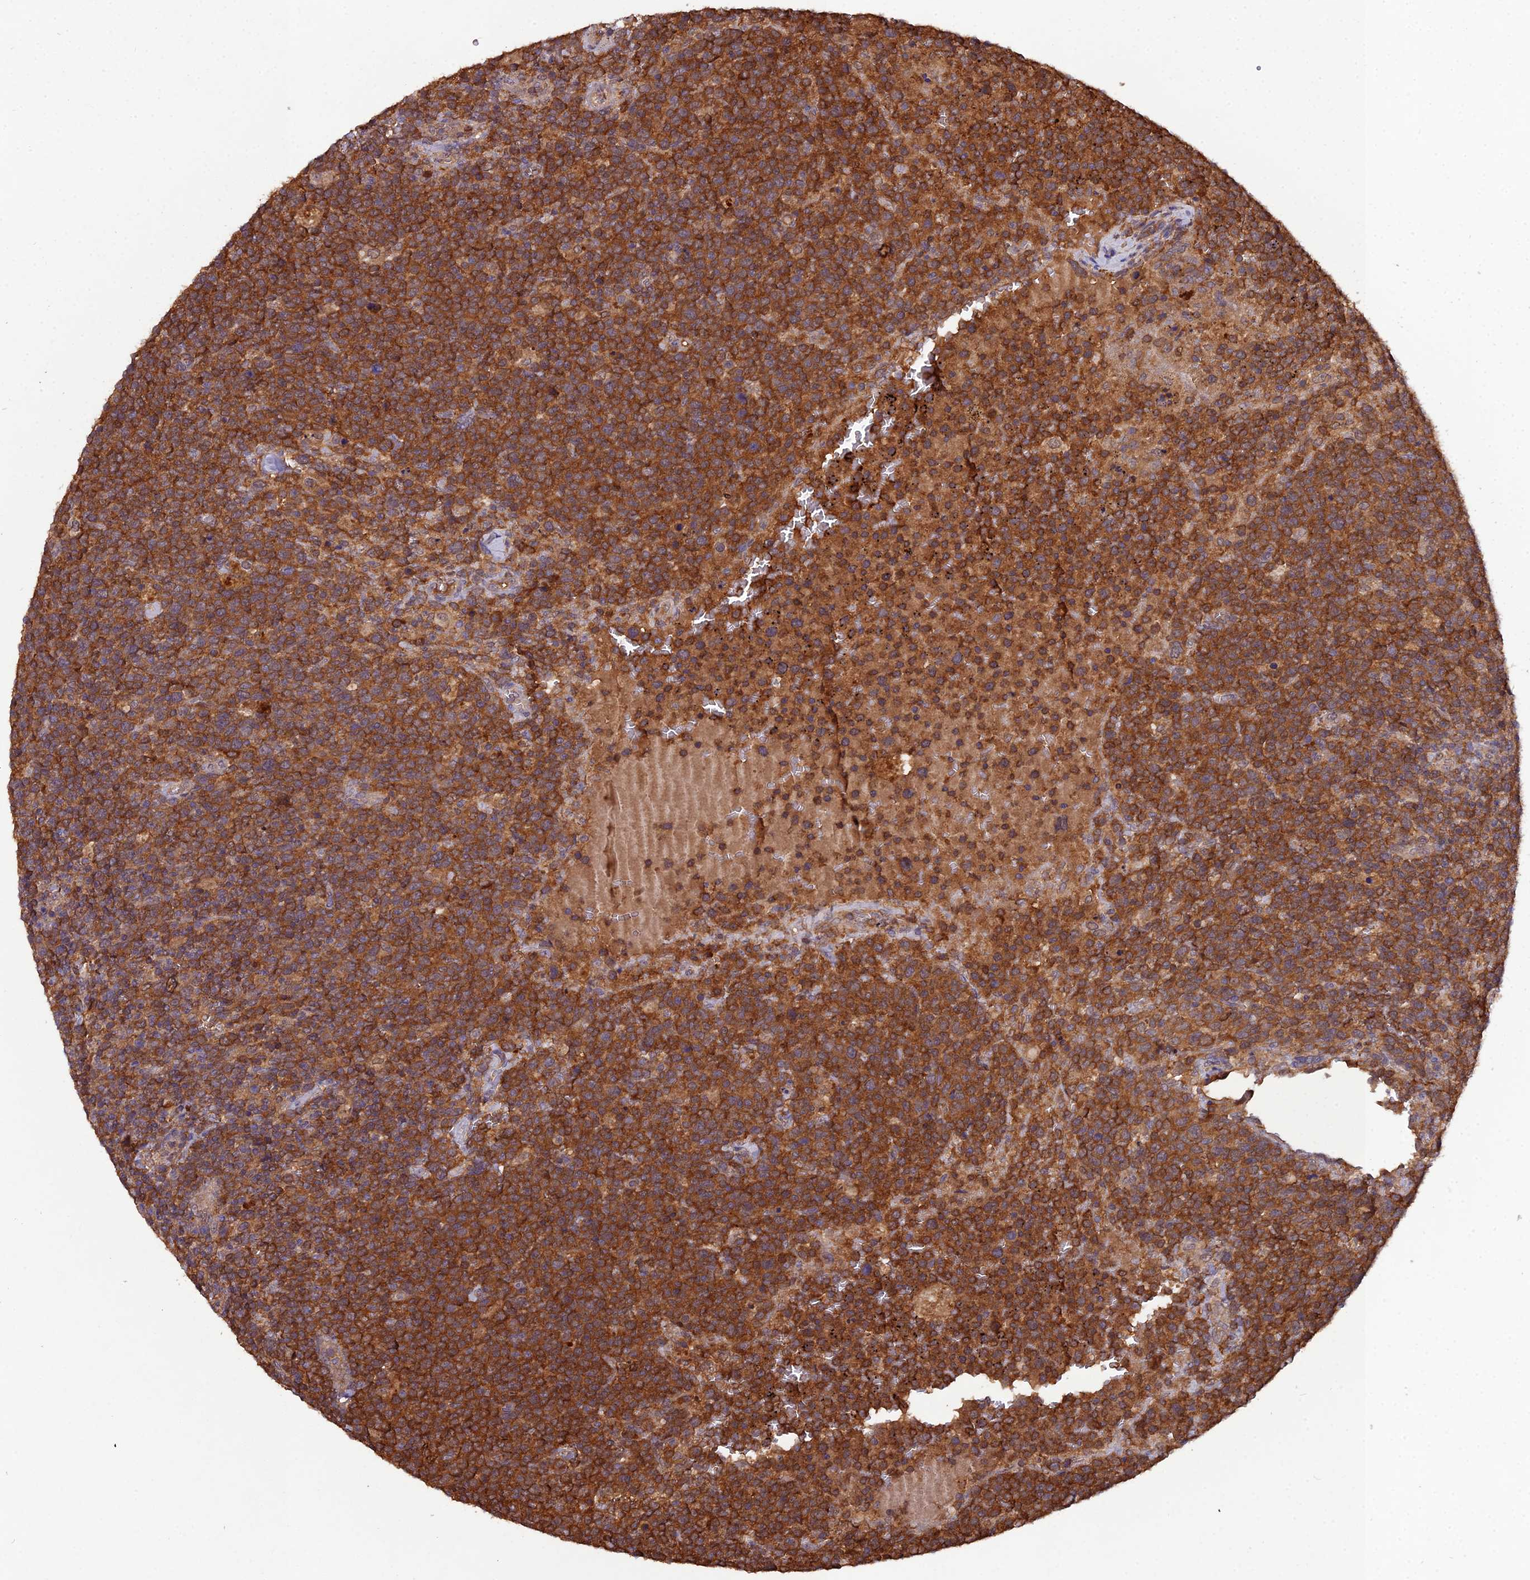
{"staining": {"intensity": "moderate", "quantity": ">75%", "location": "cytoplasmic/membranous"}, "tissue": "lymphoma", "cell_type": "Tumor cells", "image_type": "cancer", "snomed": [{"axis": "morphology", "description": "Malignant lymphoma, non-Hodgkin's type, High grade"}, {"axis": "topography", "description": "Lymph node"}], "caption": "An image of human high-grade malignant lymphoma, non-Hodgkin's type stained for a protein exhibits moderate cytoplasmic/membranous brown staining in tumor cells.", "gene": "TMEM258", "patient": {"sex": "male", "age": 61}}